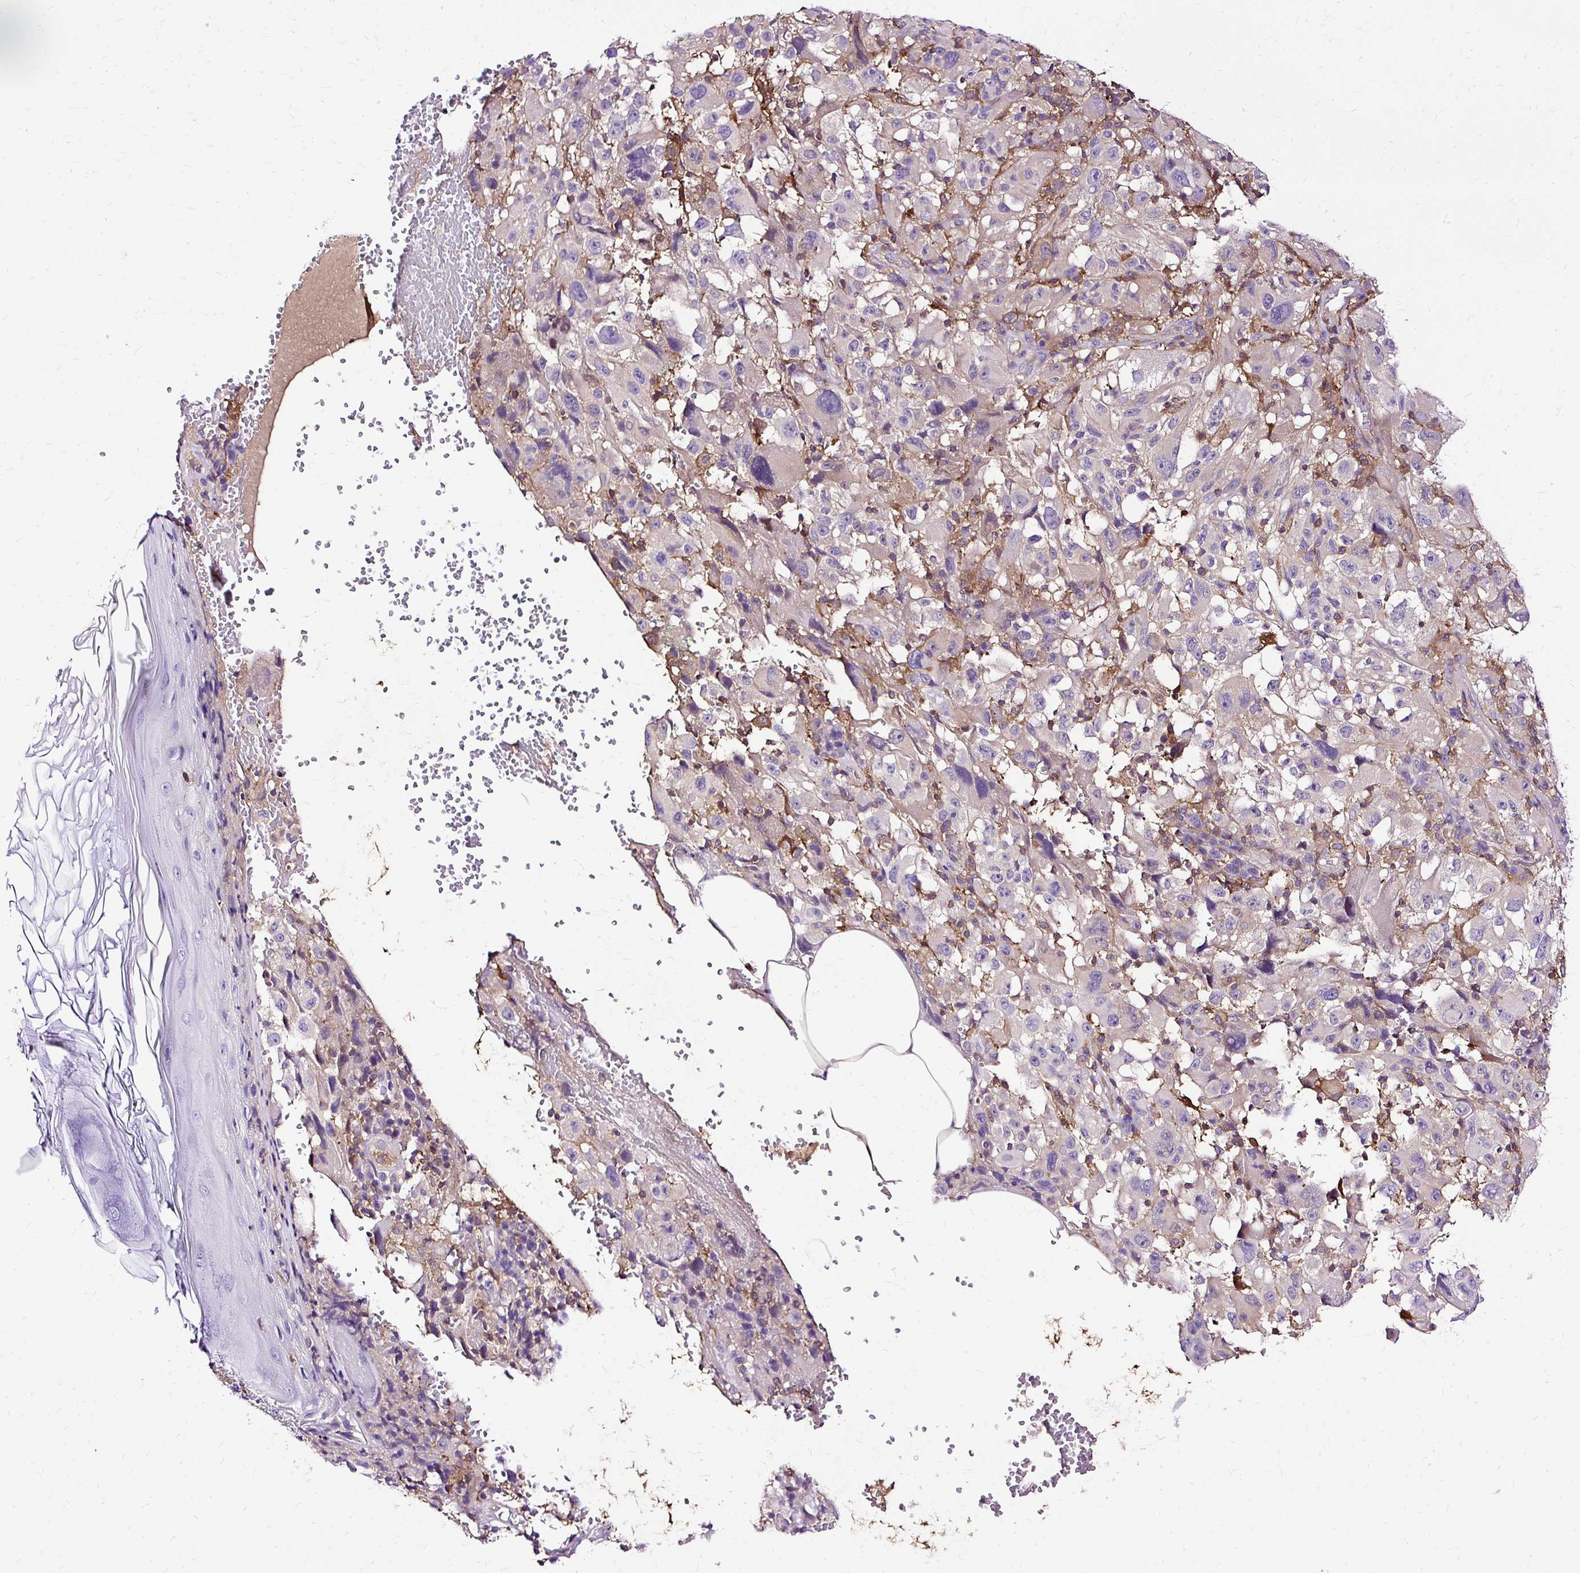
{"staining": {"intensity": "negative", "quantity": "none", "location": "none"}, "tissue": "melanoma", "cell_type": "Tumor cells", "image_type": "cancer", "snomed": [{"axis": "morphology", "description": "Malignant melanoma, NOS"}, {"axis": "topography", "description": "Skin"}], "caption": "Immunohistochemistry (IHC) of malignant melanoma exhibits no expression in tumor cells.", "gene": "TWF2", "patient": {"sex": "female", "age": 71}}